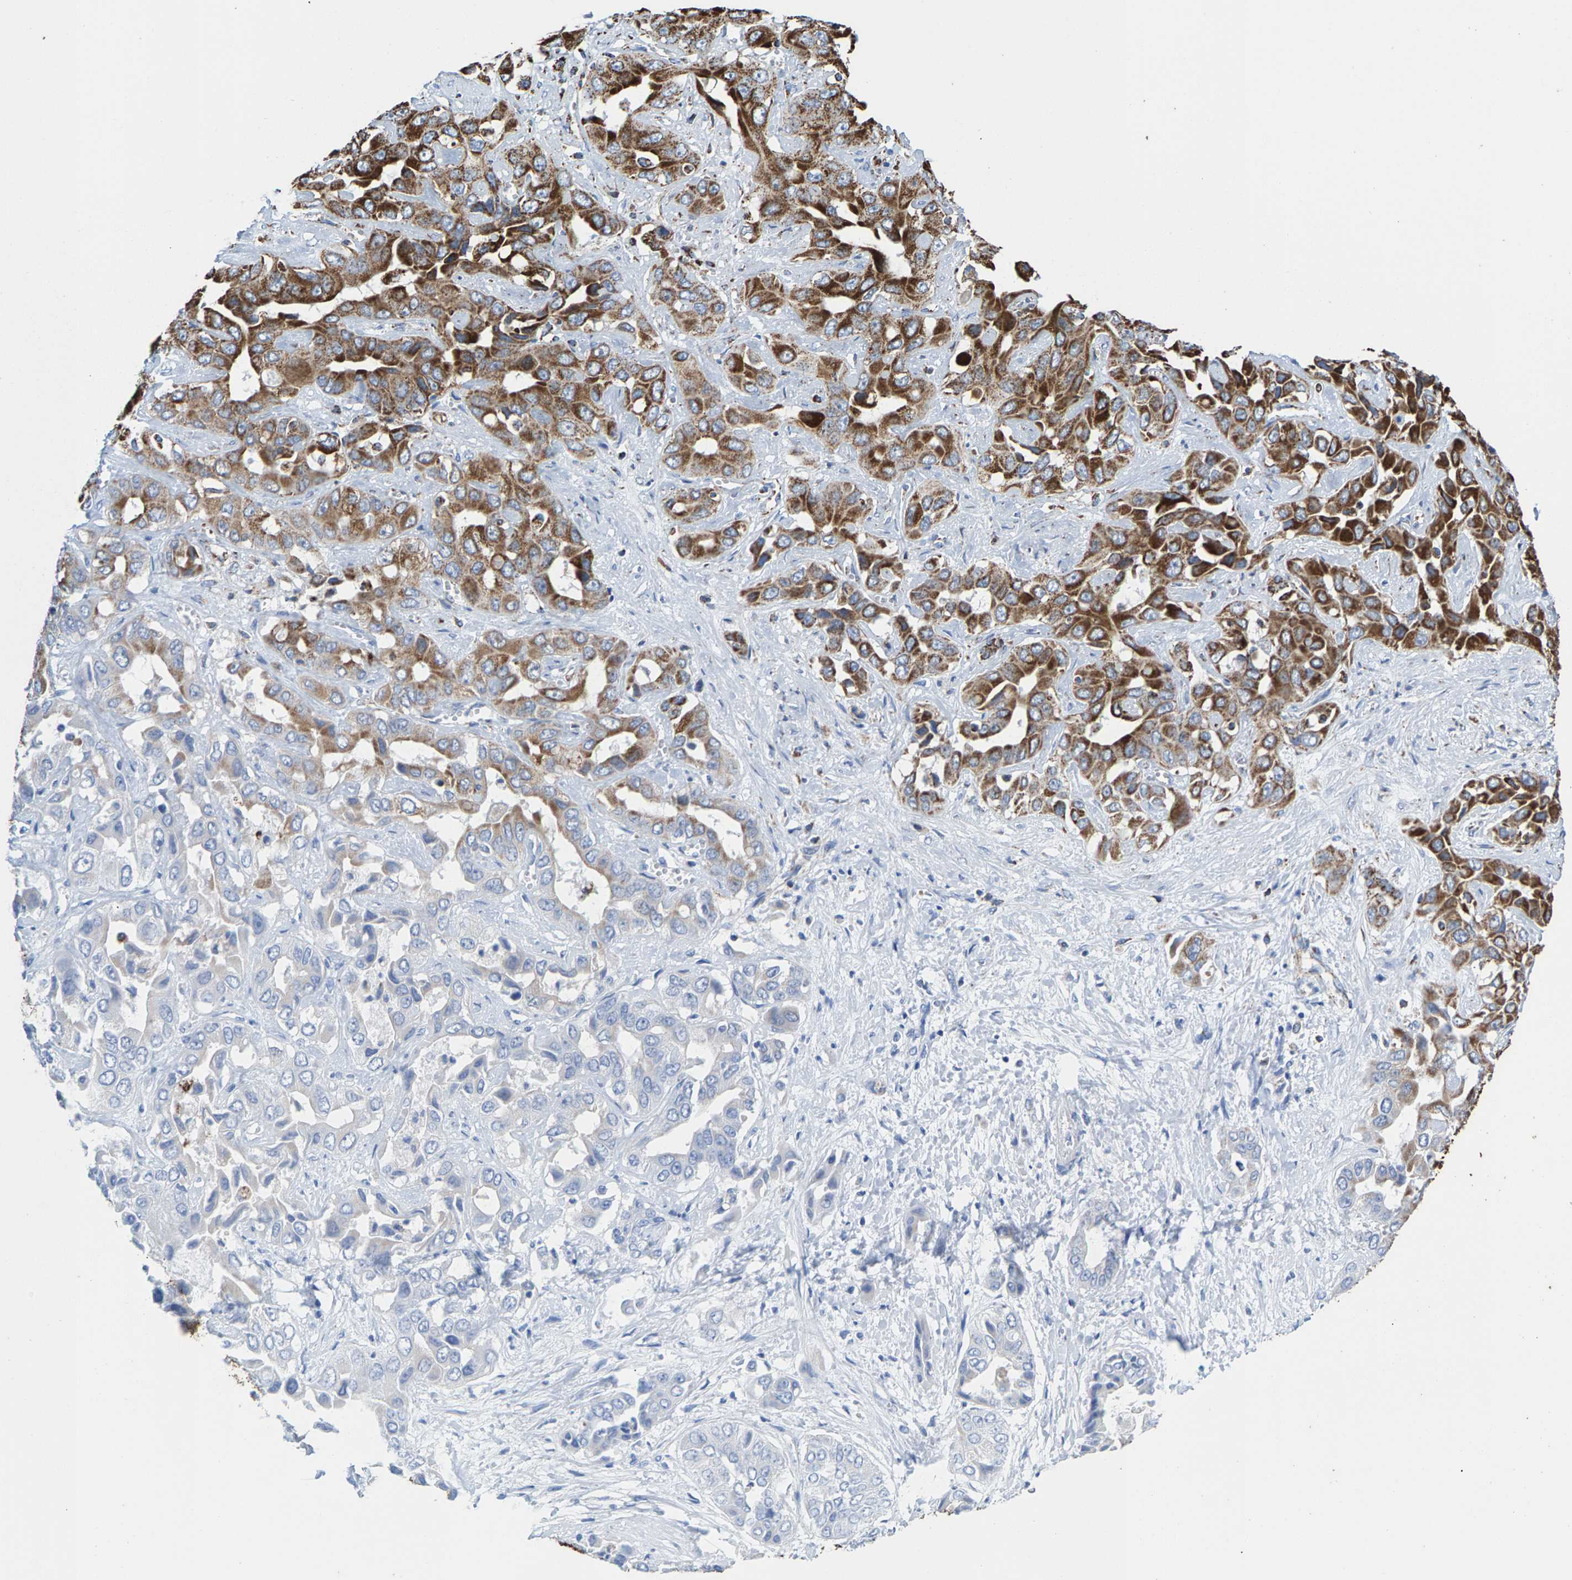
{"staining": {"intensity": "moderate", "quantity": "25%-75%", "location": "cytoplasmic/membranous"}, "tissue": "liver cancer", "cell_type": "Tumor cells", "image_type": "cancer", "snomed": [{"axis": "morphology", "description": "Cholangiocarcinoma"}, {"axis": "topography", "description": "Liver"}], "caption": "A brown stain highlights moderate cytoplasmic/membranous positivity of a protein in human cholangiocarcinoma (liver) tumor cells.", "gene": "ECHS1", "patient": {"sex": "female", "age": 52}}